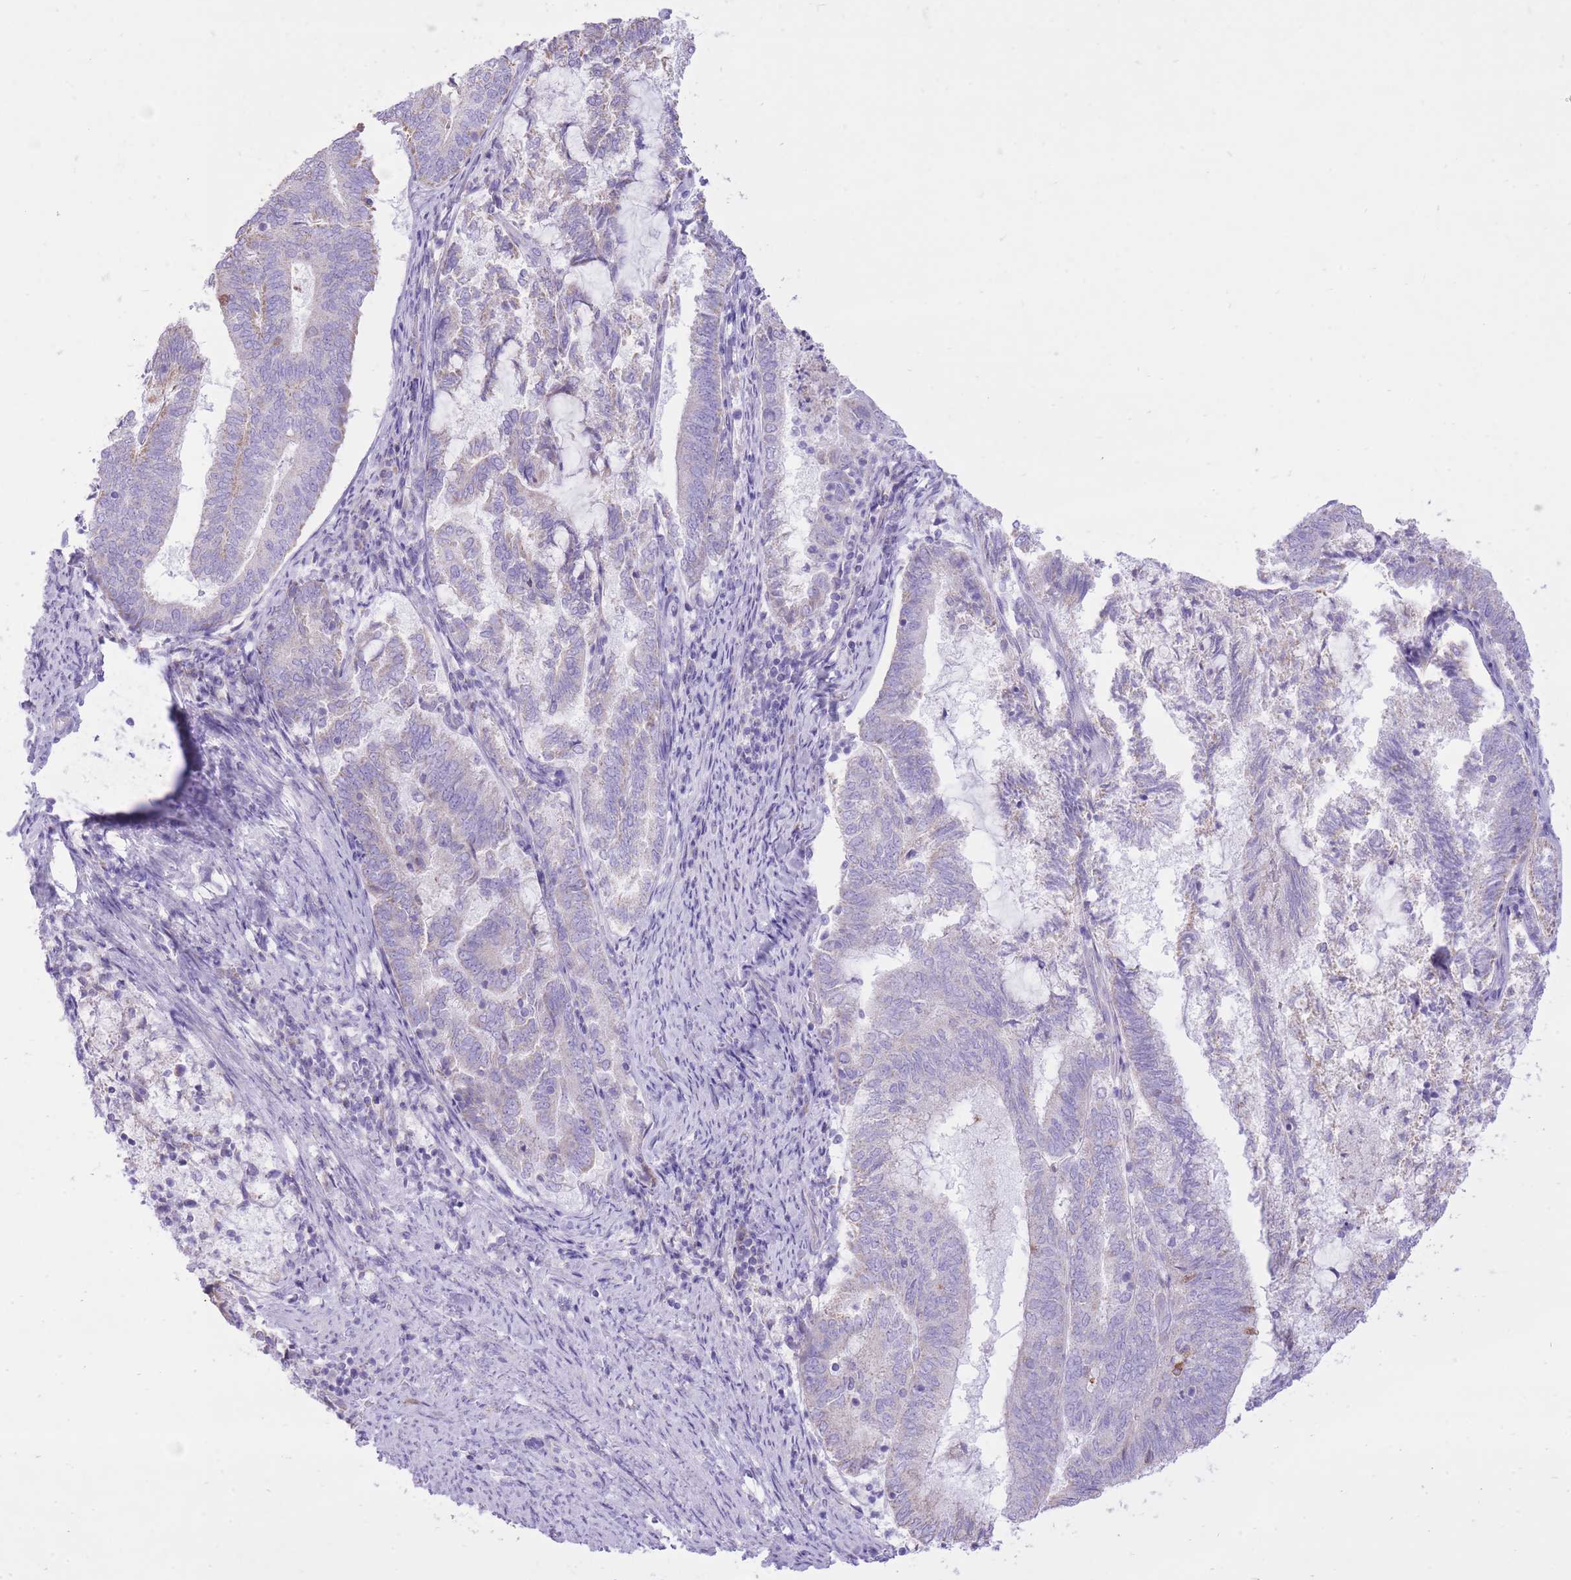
{"staining": {"intensity": "negative", "quantity": "none", "location": "none"}, "tissue": "endometrial cancer", "cell_type": "Tumor cells", "image_type": "cancer", "snomed": [{"axis": "morphology", "description": "Adenocarcinoma, NOS"}, {"axis": "topography", "description": "Endometrium"}], "caption": "There is no significant staining in tumor cells of endometrial adenocarcinoma.", "gene": "SLC4A4", "patient": {"sex": "female", "age": 80}}